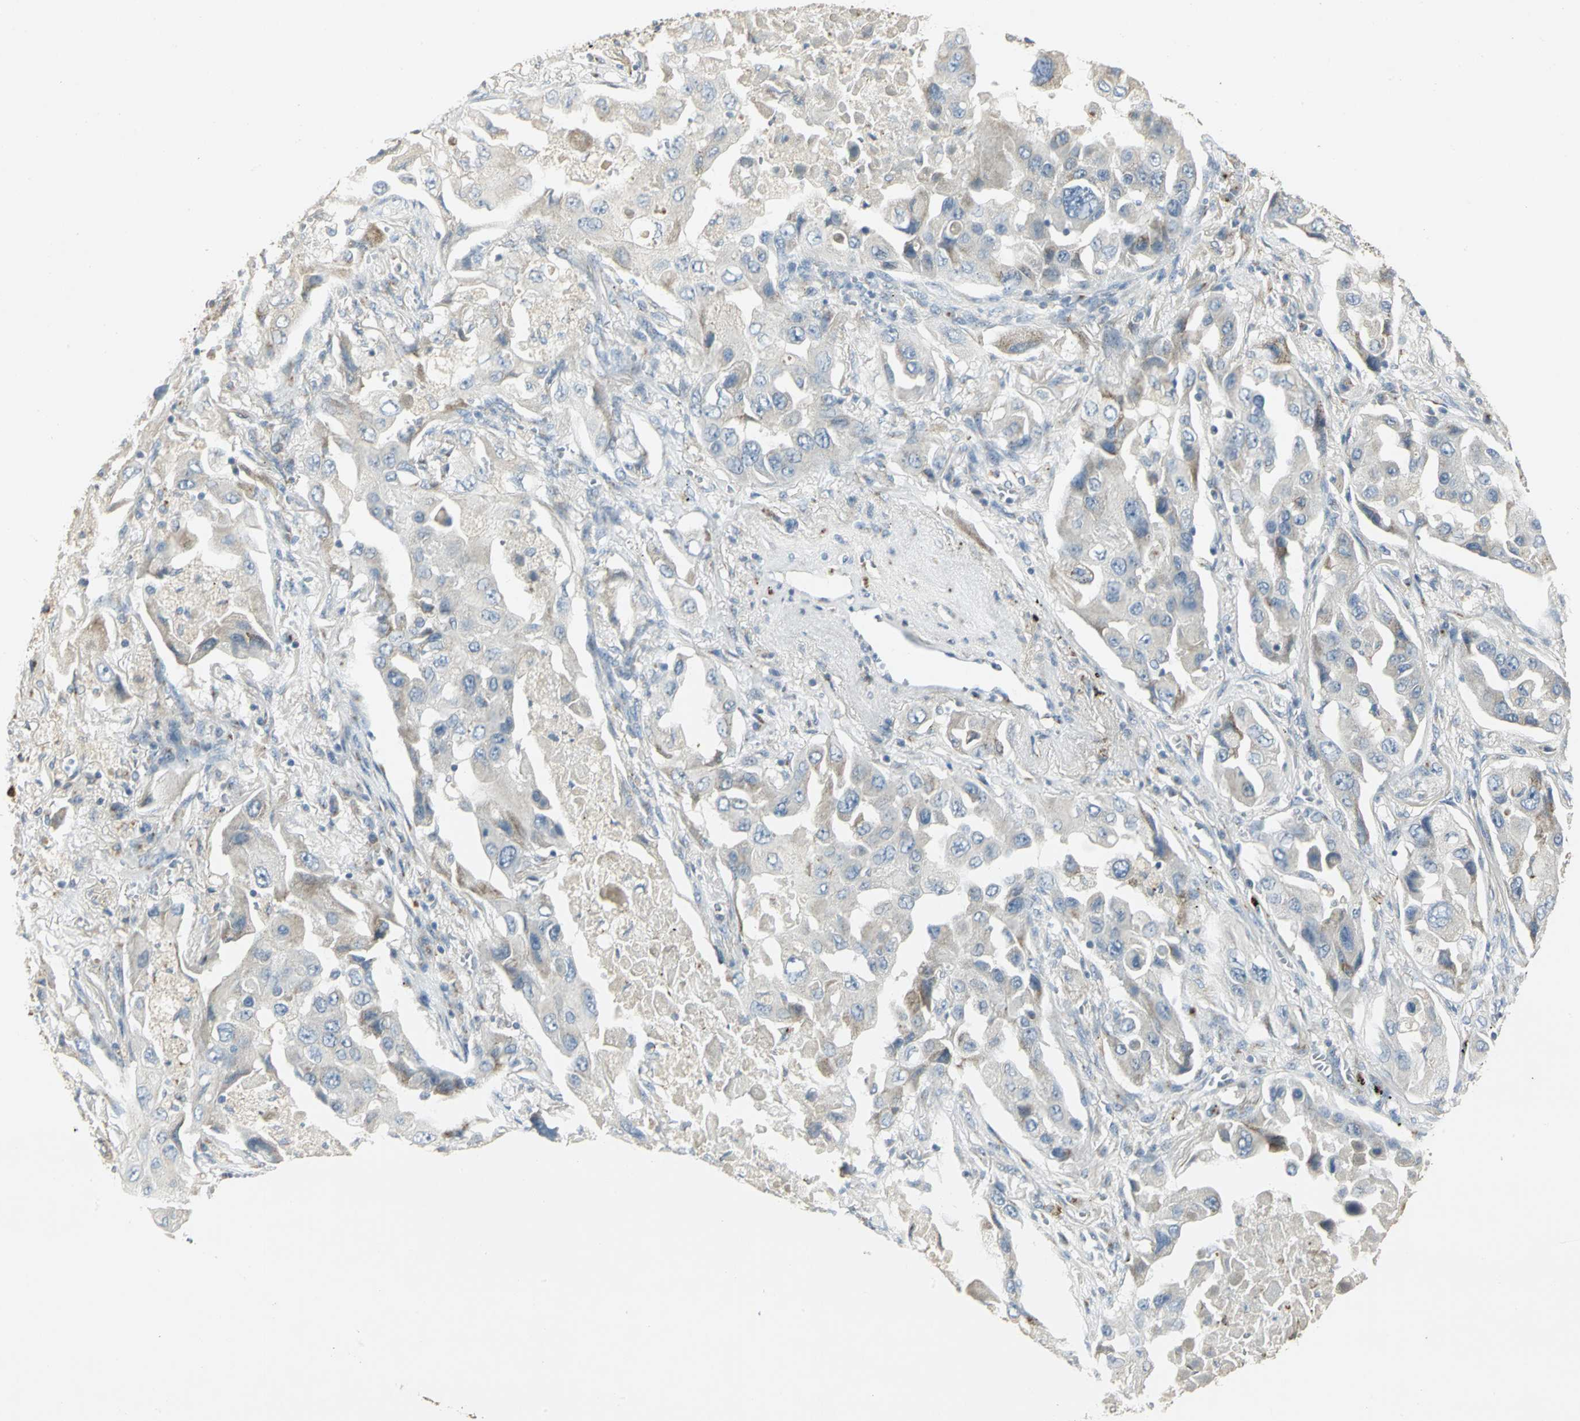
{"staining": {"intensity": "weak", "quantity": "<25%", "location": "cytoplasmic/membranous"}, "tissue": "lung cancer", "cell_type": "Tumor cells", "image_type": "cancer", "snomed": [{"axis": "morphology", "description": "Adenocarcinoma, NOS"}, {"axis": "topography", "description": "Lung"}], "caption": "An immunohistochemistry (IHC) image of lung cancer (adenocarcinoma) is shown. There is no staining in tumor cells of lung cancer (adenocarcinoma).", "gene": "TM9SF2", "patient": {"sex": "female", "age": 65}}